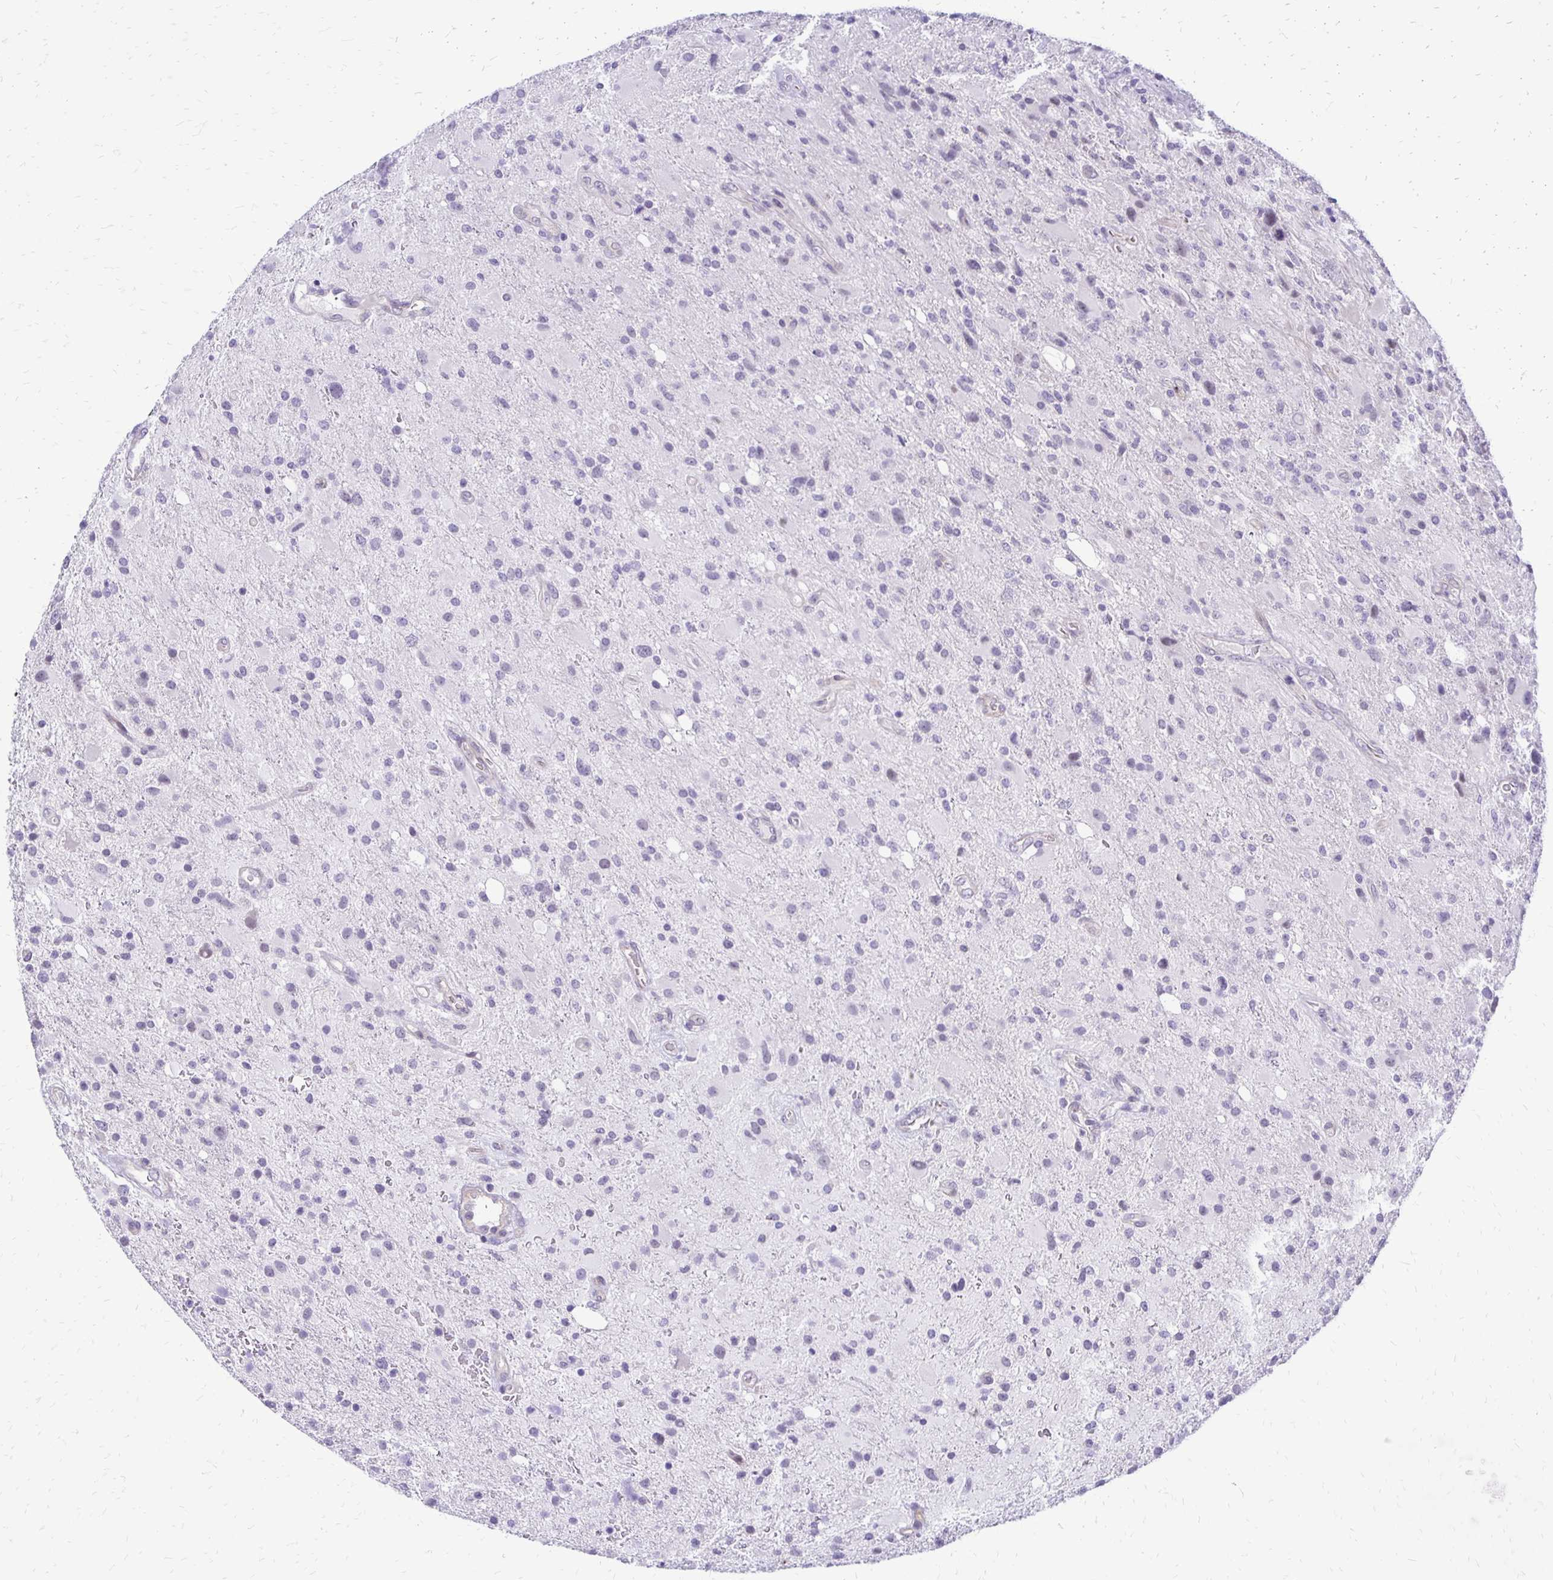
{"staining": {"intensity": "negative", "quantity": "none", "location": "none"}, "tissue": "glioma", "cell_type": "Tumor cells", "image_type": "cancer", "snomed": [{"axis": "morphology", "description": "Glioma, malignant, High grade"}, {"axis": "topography", "description": "Brain"}], "caption": "This photomicrograph is of glioma stained with immunohistochemistry (IHC) to label a protein in brown with the nuclei are counter-stained blue. There is no staining in tumor cells.", "gene": "EPYC", "patient": {"sex": "male", "age": 53}}